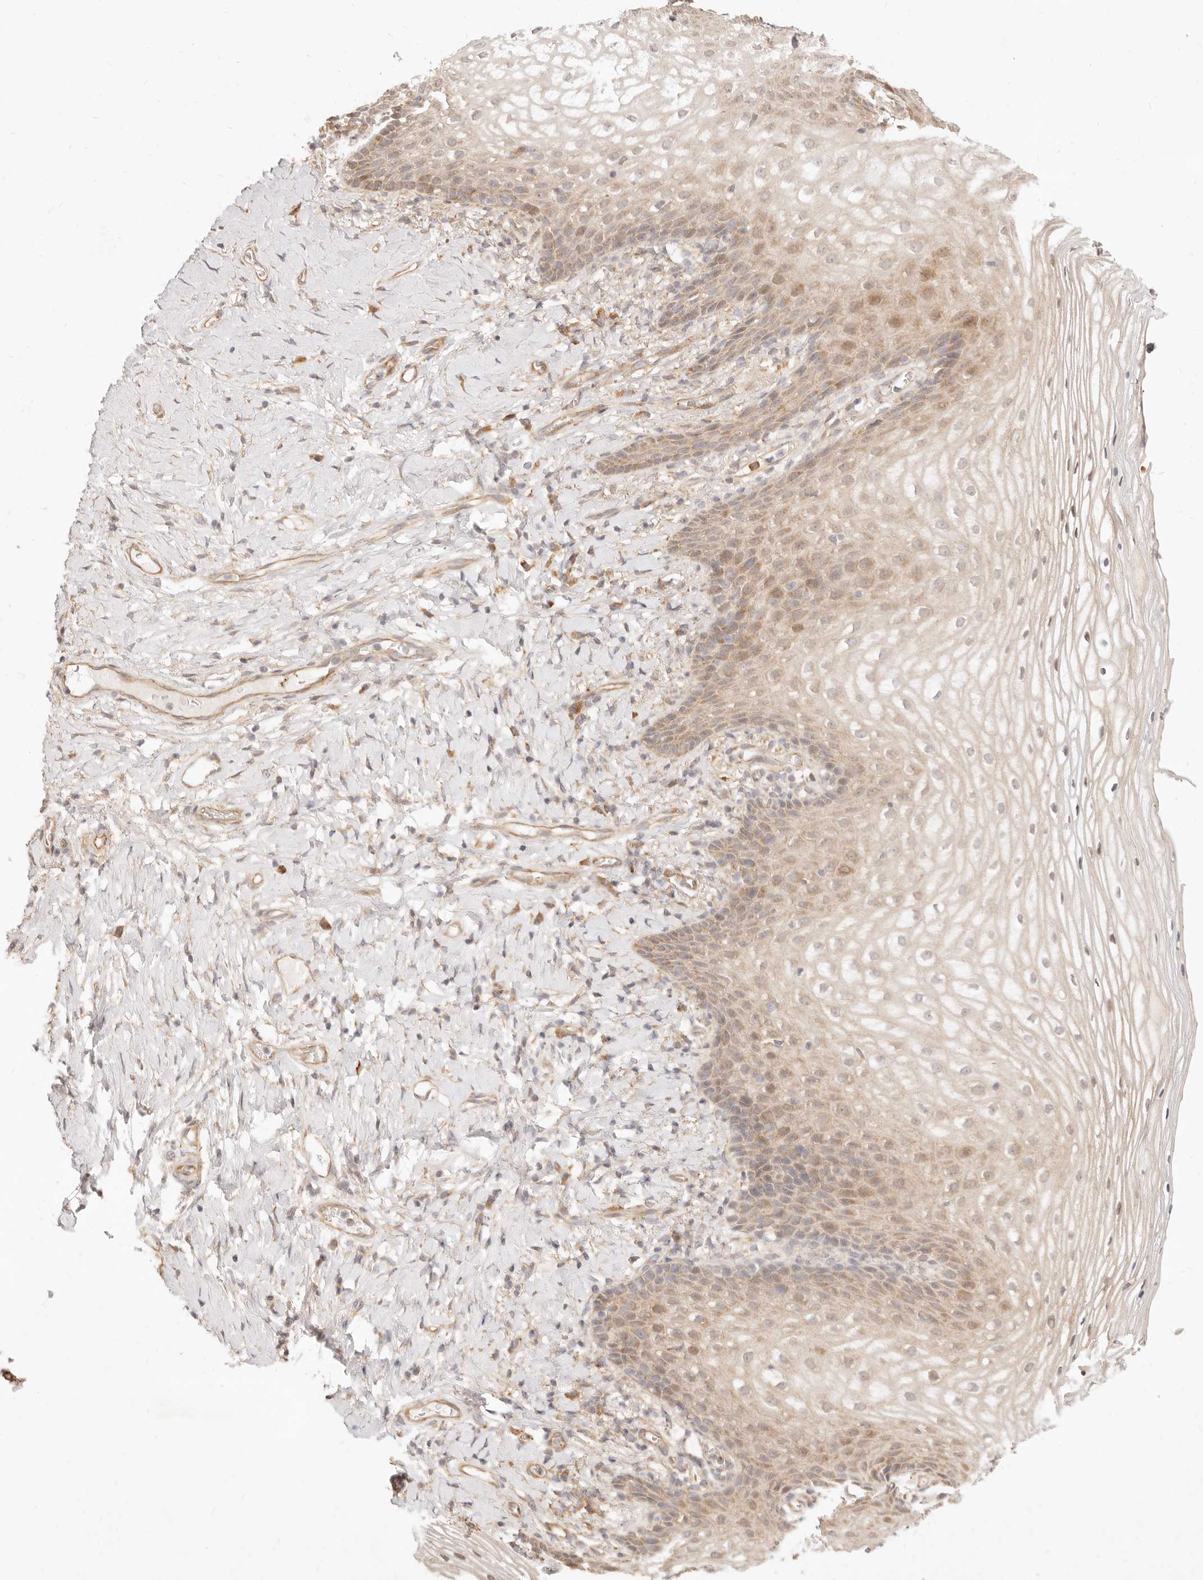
{"staining": {"intensity": "moderate", "quantity": "<25%", "location": "cytoplasmic/membranous,nuclear"}, "tissue": "vagina", "cell_type": "Squamous epithelial cells", "image_type": "normal", "snomed": [{"axis": "morphology", "description": "Normal tissue, NOS"}, {"axis": "topography", "description": "Vagina"}], "caption": "Vagina stained with DAB immunohistochemistry reveals low levels of moderate cytoplasmic/membranous,nuclear positivity in about <25% of squamous epithelial cells. (DAB (3,3'-diaminobenzidine) IHC, brown staining for protein, blue staining for nuclei).", "gene": "UBXN10", "patient": {"sex": "female", "age": 60}}